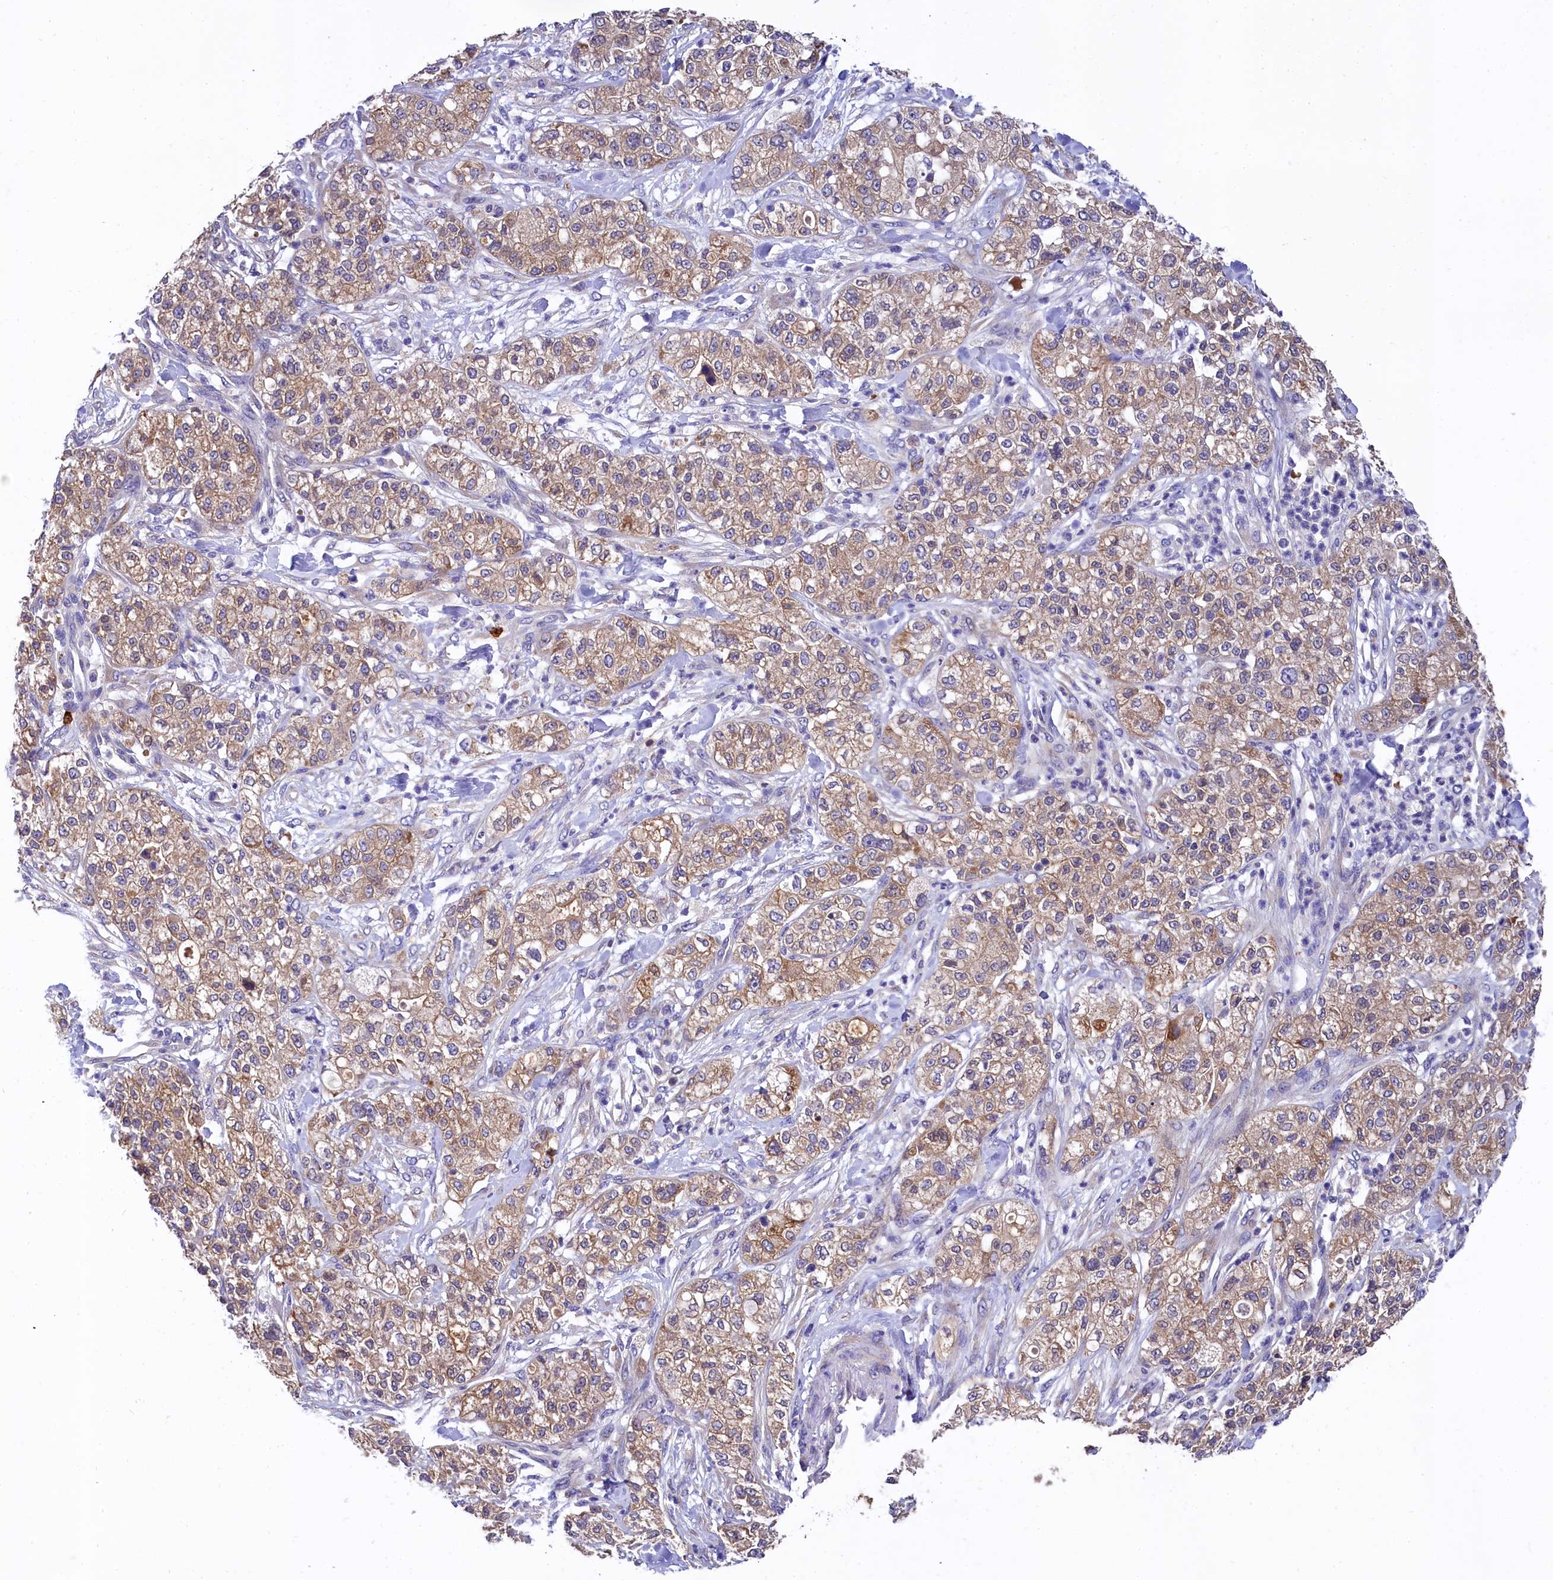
{"staining": {"intensity": "weak", "quantity": ">75%", "location": "cytoplasmic/membranous"}, "tissue": "pancreatic cancer", "cell_type": "Tumor cells", "image_type": "cancer", "snomed": [{"axis": "morphology", "description": "Adenocarcinoma, NOS"}, {"axis": "topography", "description": "Pancreas"}], "caption": "A high-resolution image shows immunohistochemistry staining of pancreatic cancer, which demonstrates weak cytoplasmic/membranous staining in approximately >75% of tumor cells. (DAB = brown stain, brightfield microscopy at high magnification).", "gene": "EPS8L2", "patient": {"sex": "female", "age": 78}}